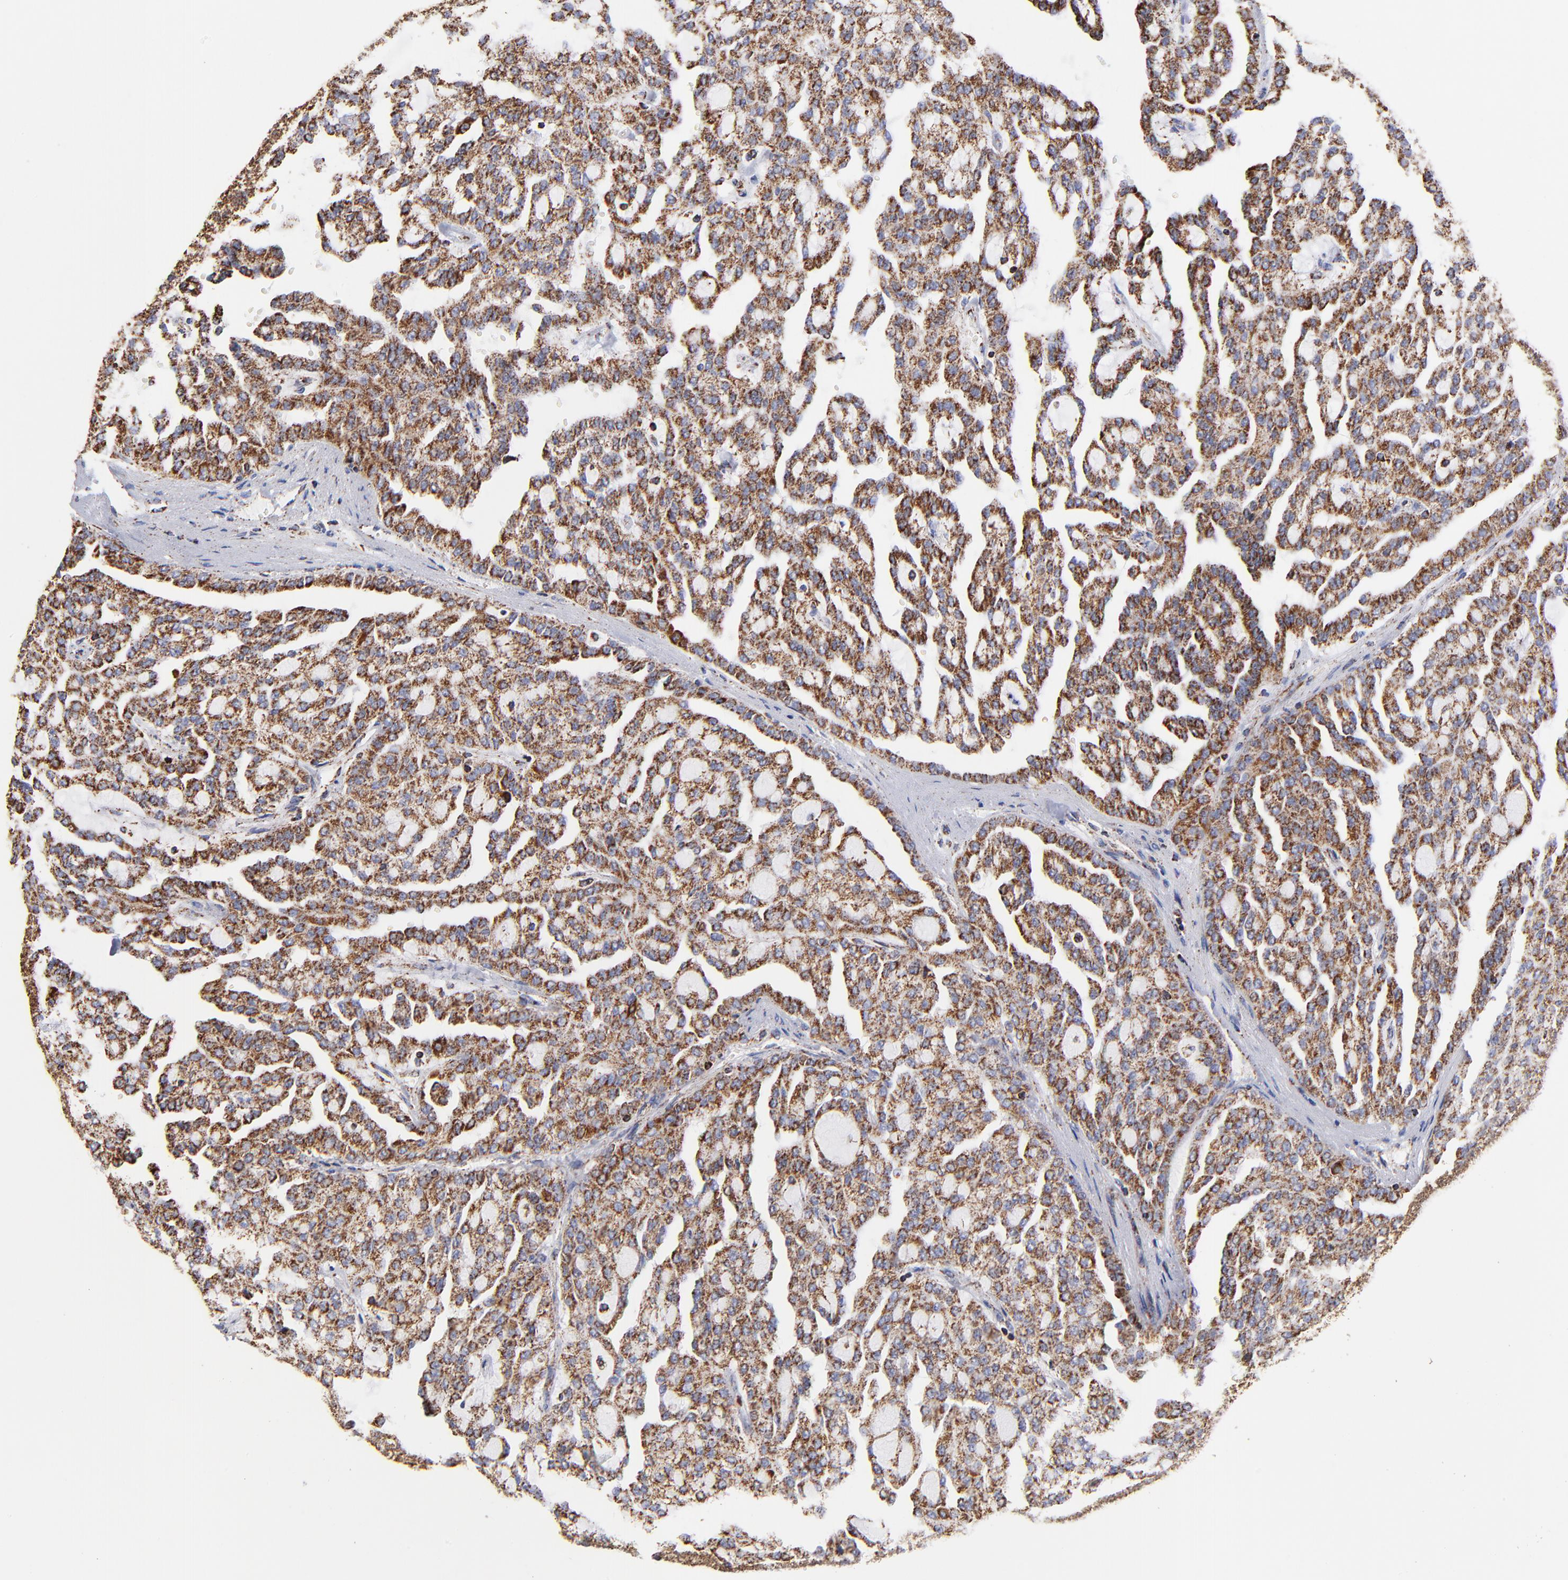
{"staining": {"intensity": "strong", "quantity": ">75%", "location": "cytoplasmic/membranous"}, "tissue": "renal cancer", "cell_type": "Tumor cells", "image_type": "cancer", "snomed": [{"axis": "morphology", "description": "Adenocarcinoma, NOS"}, {"axis": "topography", "description": "Kidney"}], "caption": "Strong cytoplasmic/membranous positivity for a protein is identified in about >75% of tumor cells of renal cancer (adenocarcinoma) using immunohistochemistry.", "gene": "PHB1", "patient": {"sex": "male", "age": 63}}